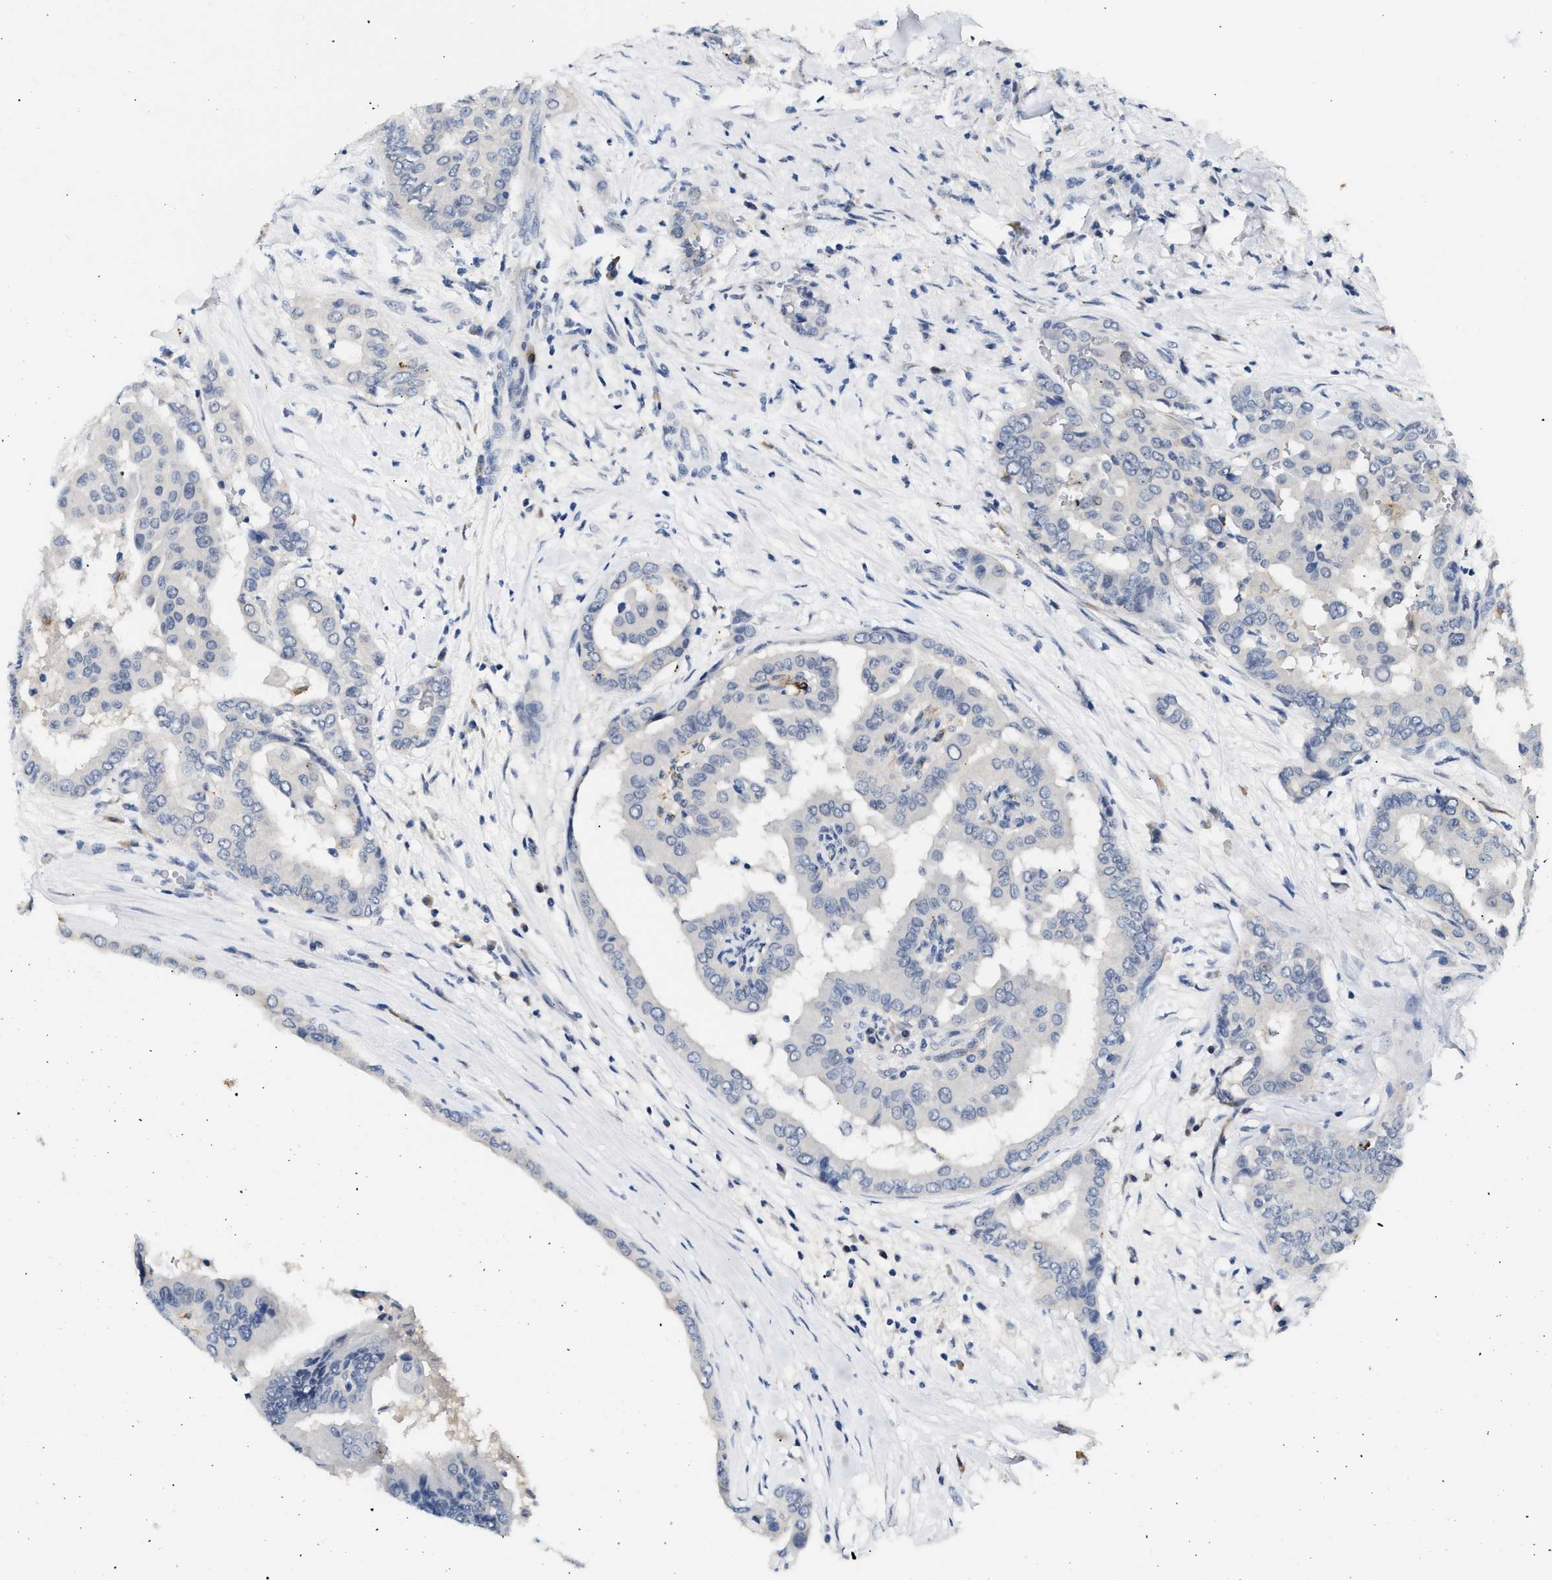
{"staining": {"intensity": "negative", "quantity": "none", "location": "none"}, "tissue": "thyroid cancer", "cell_type": "Tumor cells", "image_type": "cancer", "snomed": [{"axis": "morphology", "description": "Papillary adenocarcinoma, NOS"}, {"axis": "topography", "description": "Thyroid gland"}], "caption": "Thyroid cancer was stained to show a protein in brown. There is no significant expression in tumor cells.", "gene": "MED22", "patient": {"sex": "male", "age": 33}}